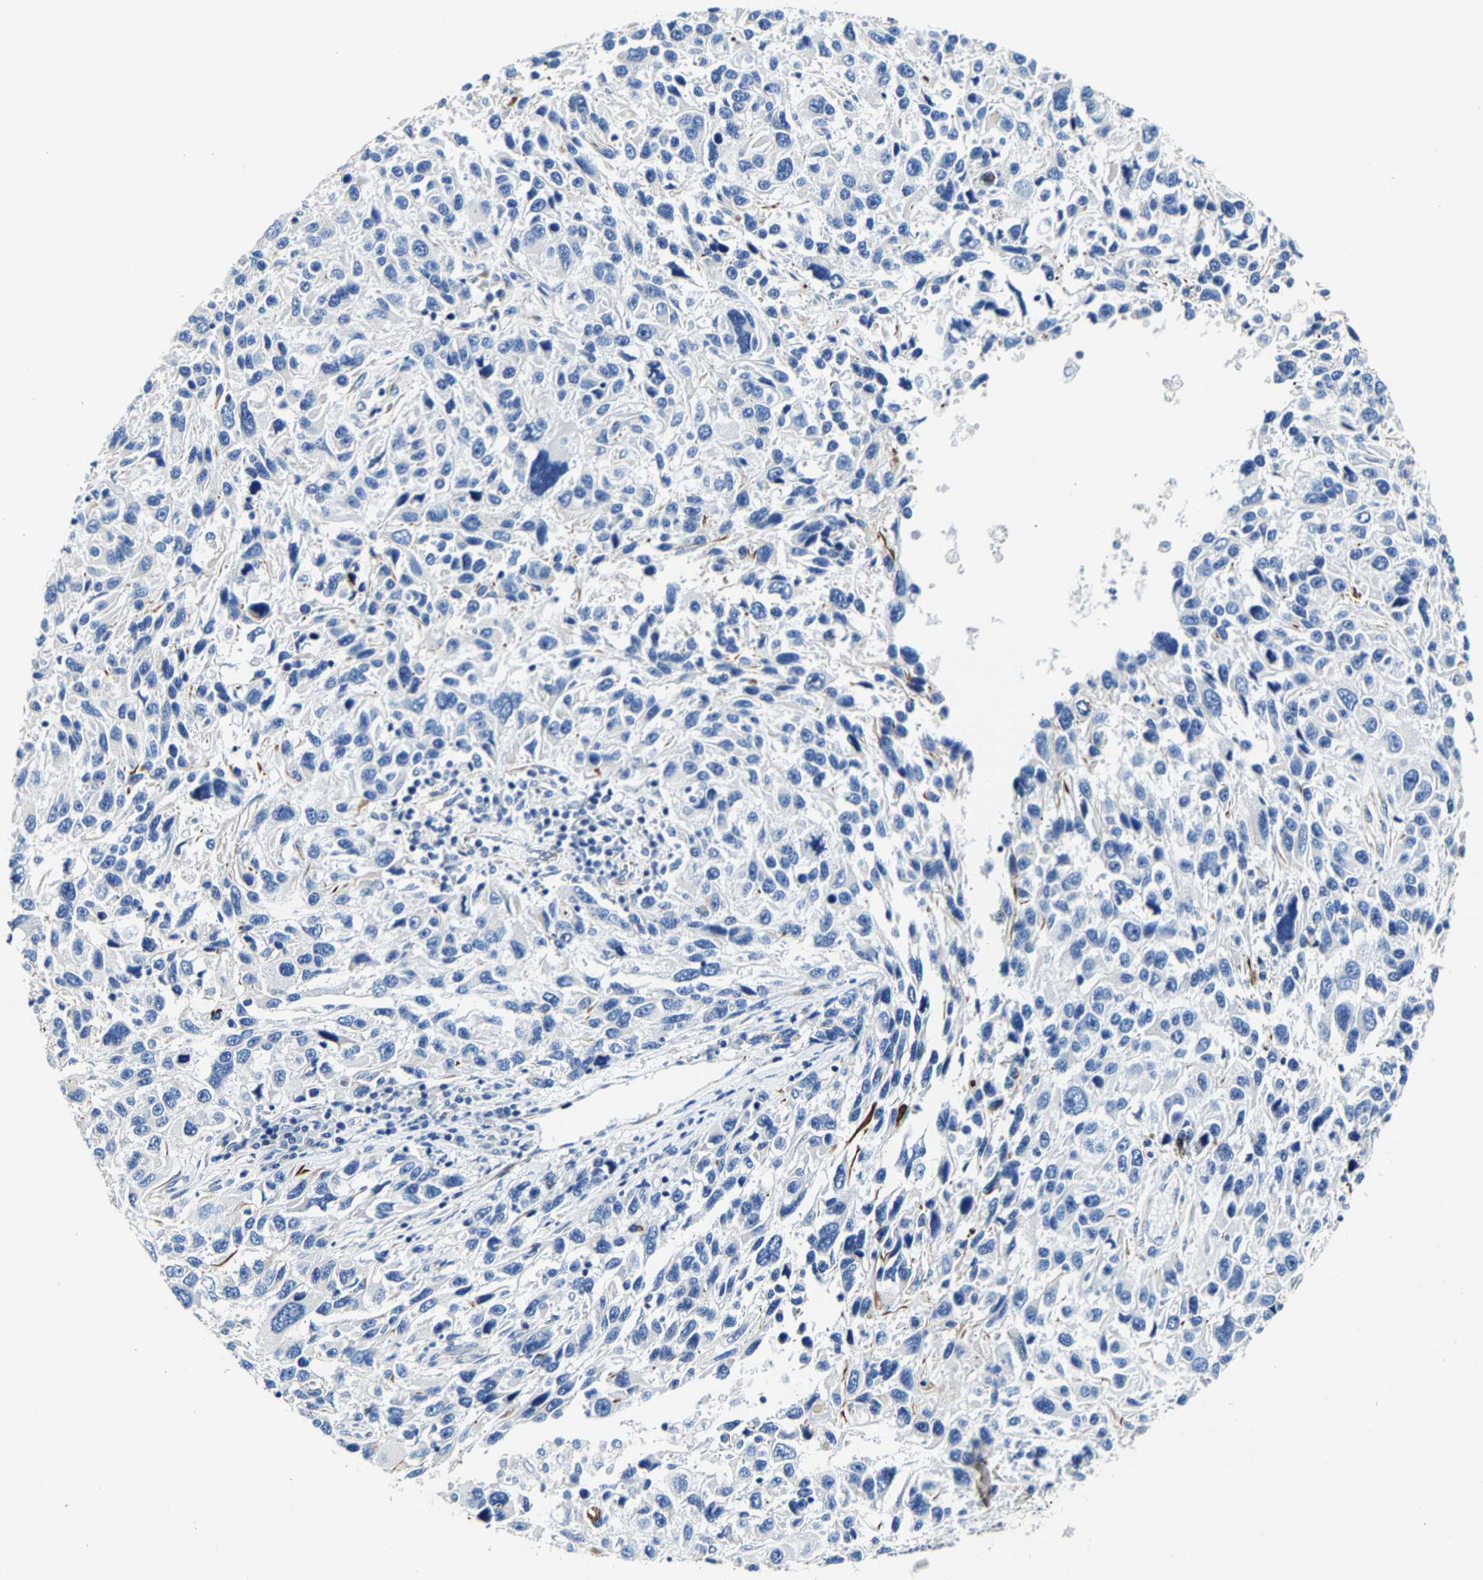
{"staining": {"intensity": "negative", "quantity": "none", "location": "none"}, "tissue": "melanoma", "cell_type": "Tumor cells", "image_type": "cancer", "snomed": [{"axis": "morphology", "description": "Malignant melanoma, NOS"}, {"axis": "topography", "description": "Skin"}], "caption": "DAB immunohistochemical staining of human melanoma reveals no significant staining in tumor cells.", "gene": "MMEL1", "patient": {"sex": "male", "age": 53}}